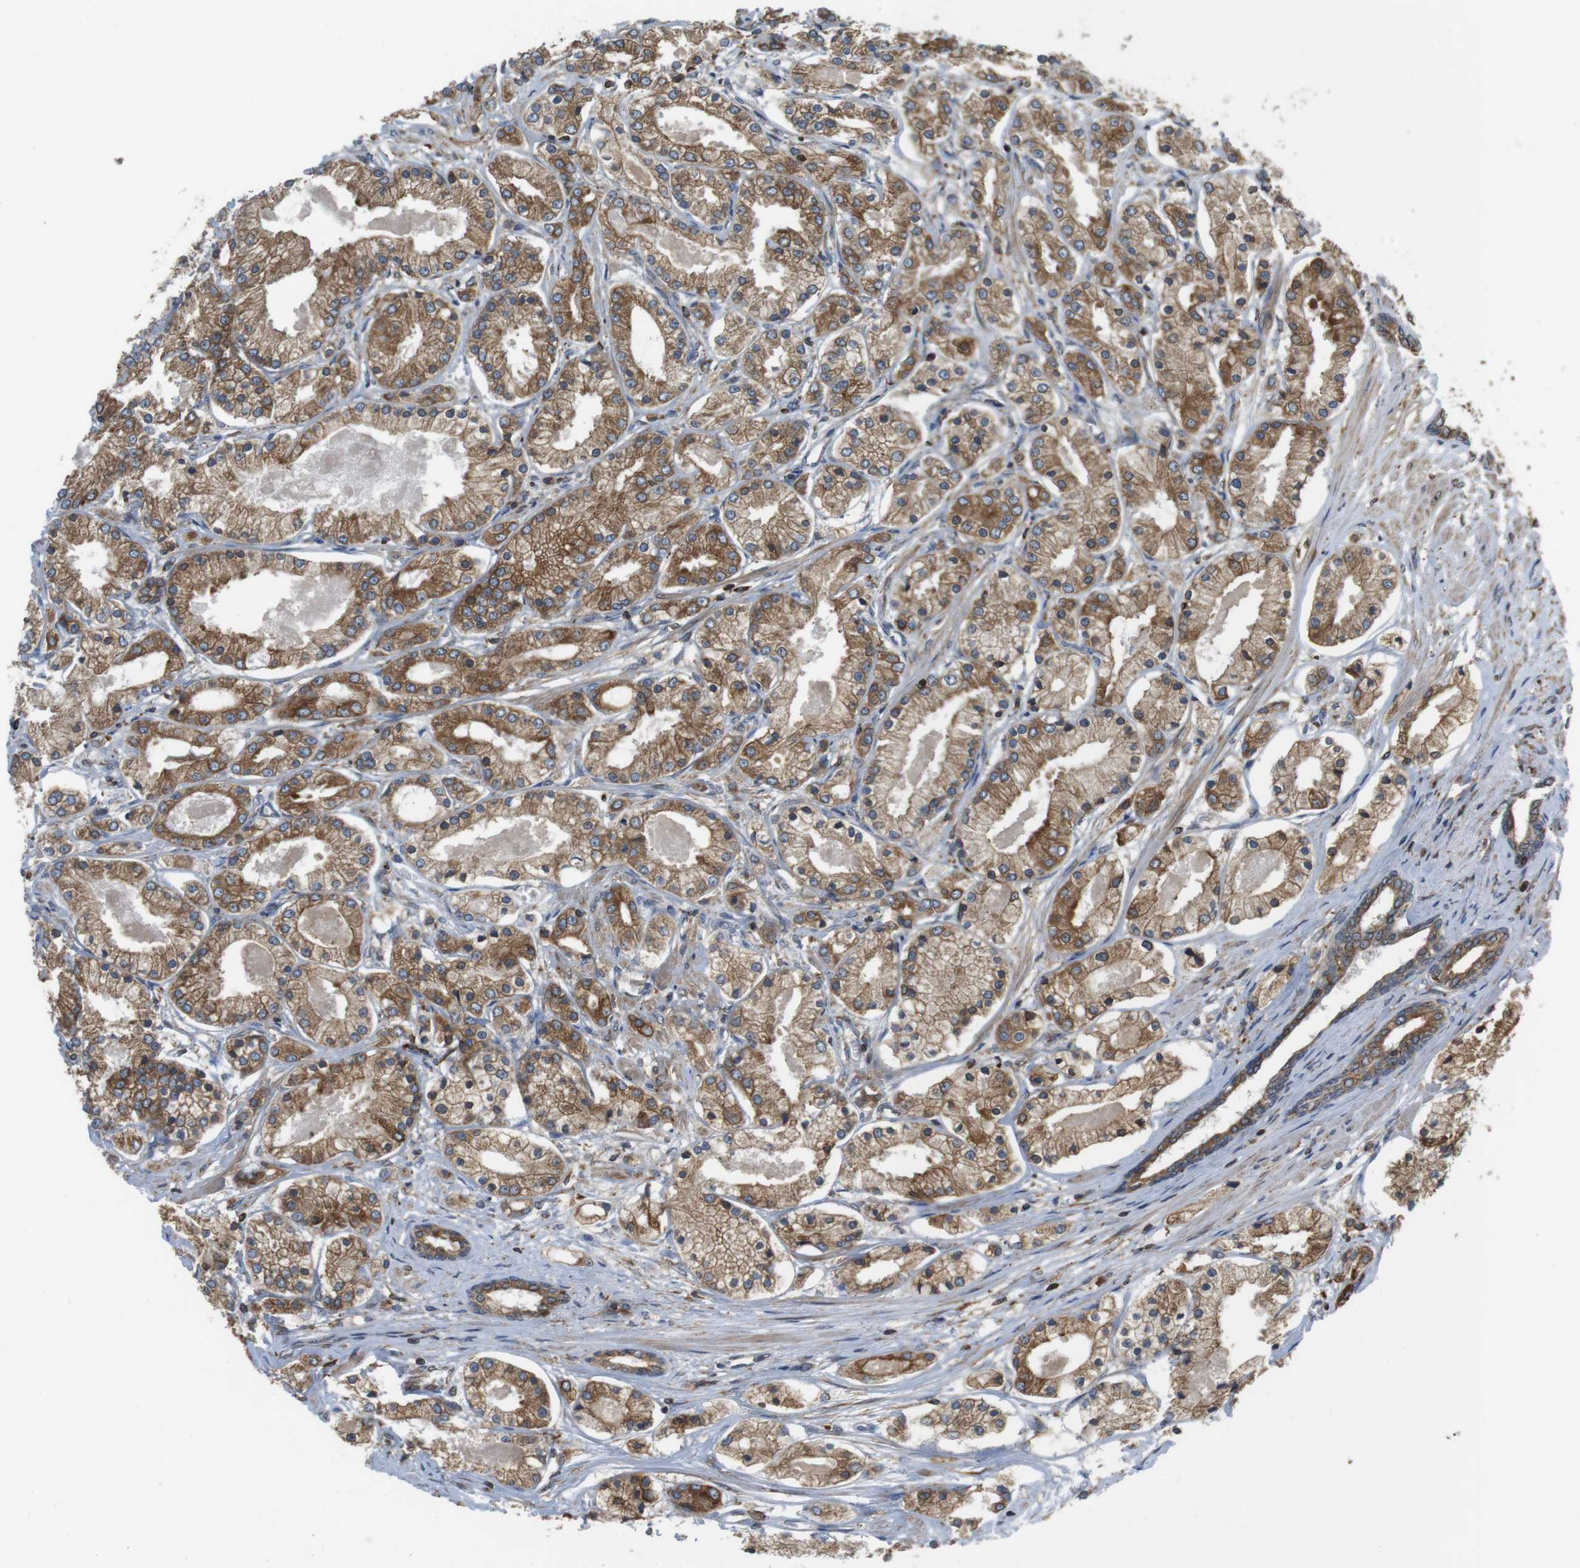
{"staining": {"intensity": "moderate", "quantity": ">75%", "location": "cytoplasmic/membranous"}, "tissue": "prostate cancer", "cell_type": "Tumor cells", "image_type": "cancer", "snomed": [{"axis": "morphology", "description": "Adenocarcinoma, High grade"}, {"axis": "topography", "description": "Prostate"}], "caption": "Immunohistochemistry (IHC) of prostate cancer (adenocarcinoma (high-grade)) displays medium levels of moderate cytoplasmic/membranous positivity in approximately >75% of tumor cells.", "gene": "ARL6IP5", "patient": {"sex": "male", "age": 66}}